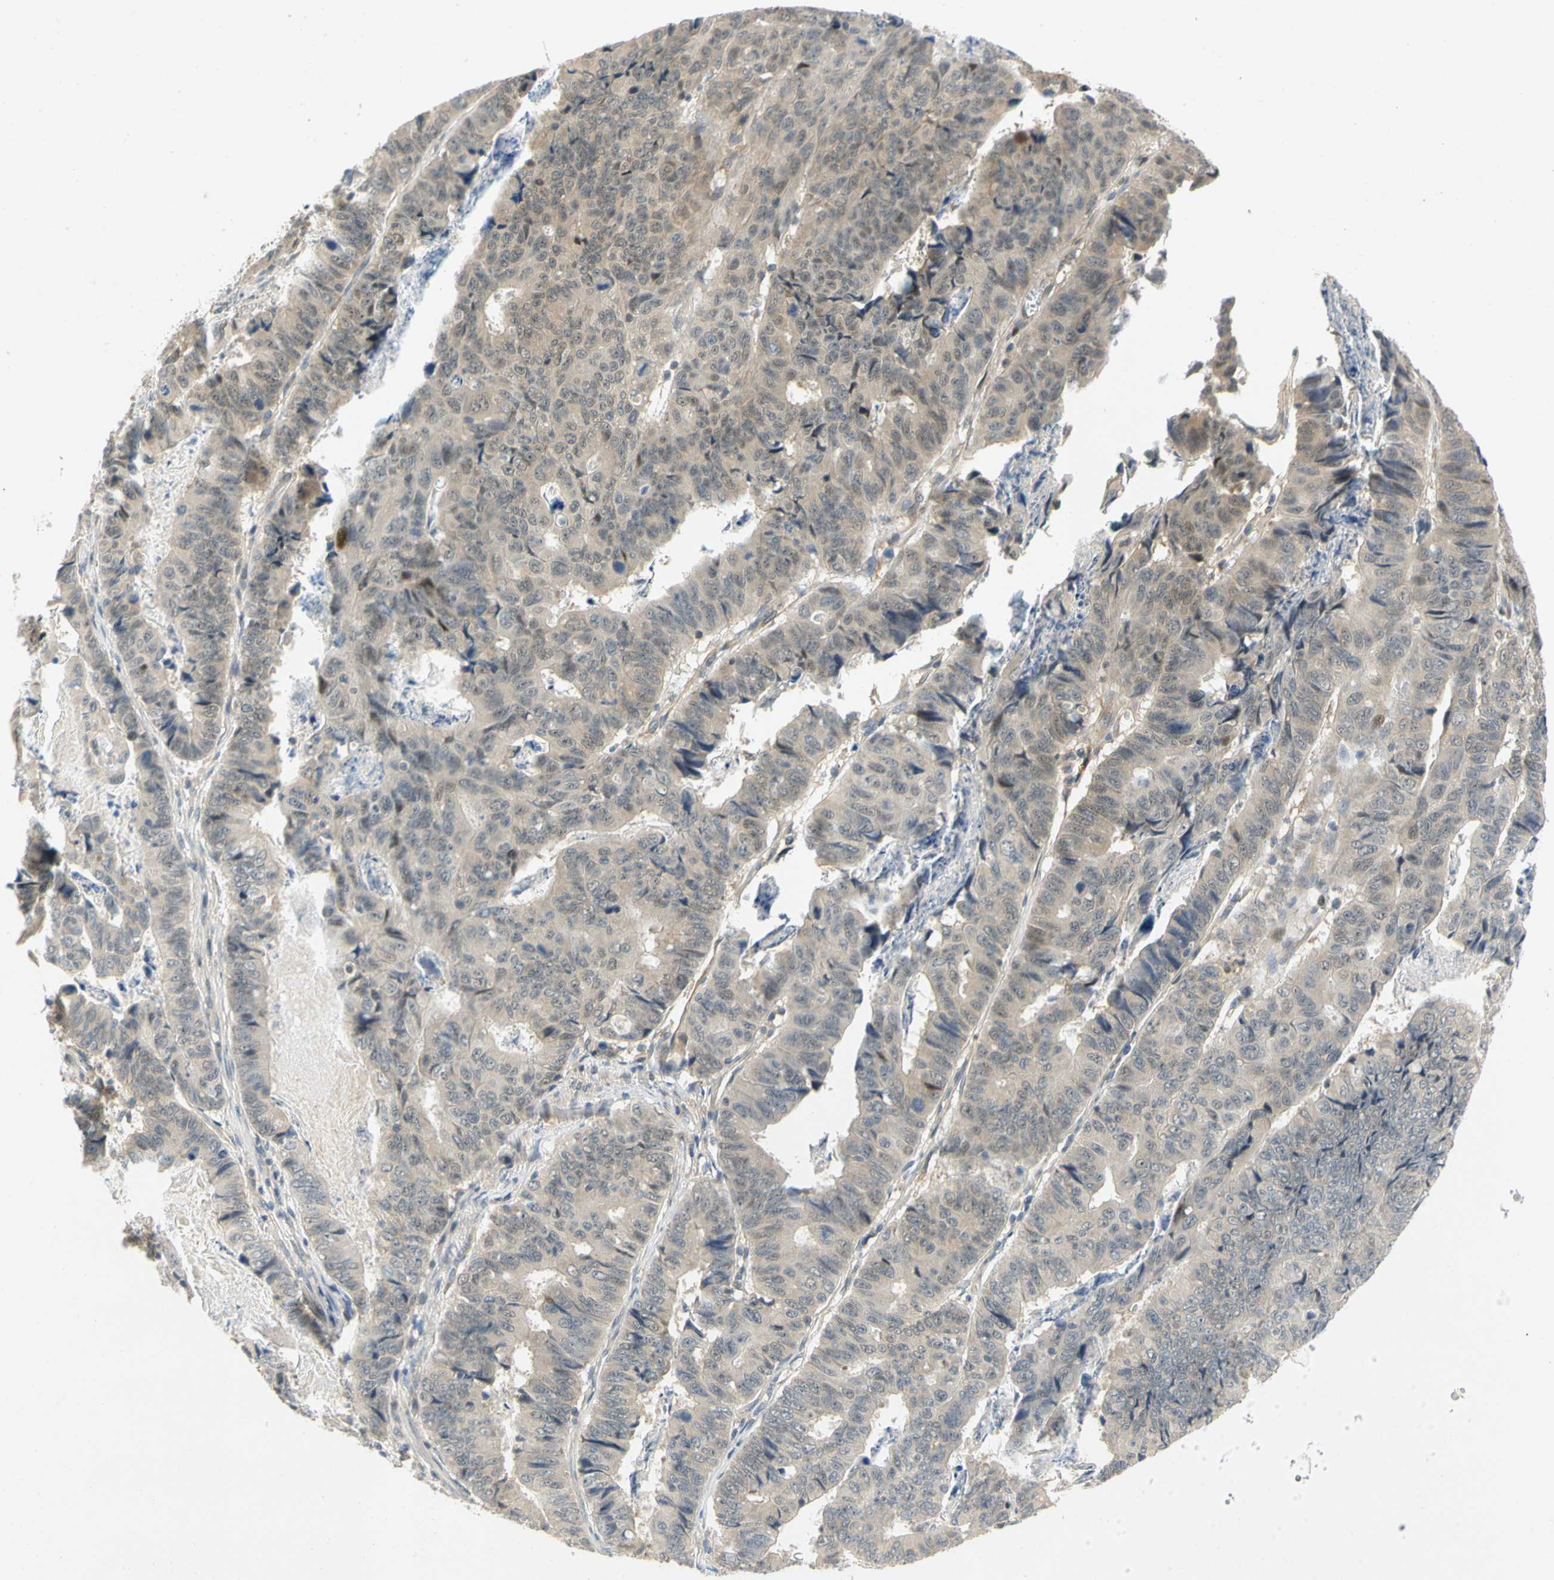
{"staining": {"intensity": "weak", "quantity": "25%-75%", "location": "cytoplasmic/membranous"}, "tissue": "stomach cancer", "cell_type": "Tumor cells", "image_type": "cancer", "snomed": [{"axis": "morphology", "description": "Adenocarcinoma, NOS"}, {"axis": "topography", "description": "Stomach, lower"}], "caption": "Adenocarcinoma (stomach) stained with a brown dye shows weak cytoplasmic/membranous positive expression in approximately 25%-75% of tumor cells.", "gene": "GATD1", "patient": {"sex": "male", "age": 77}}